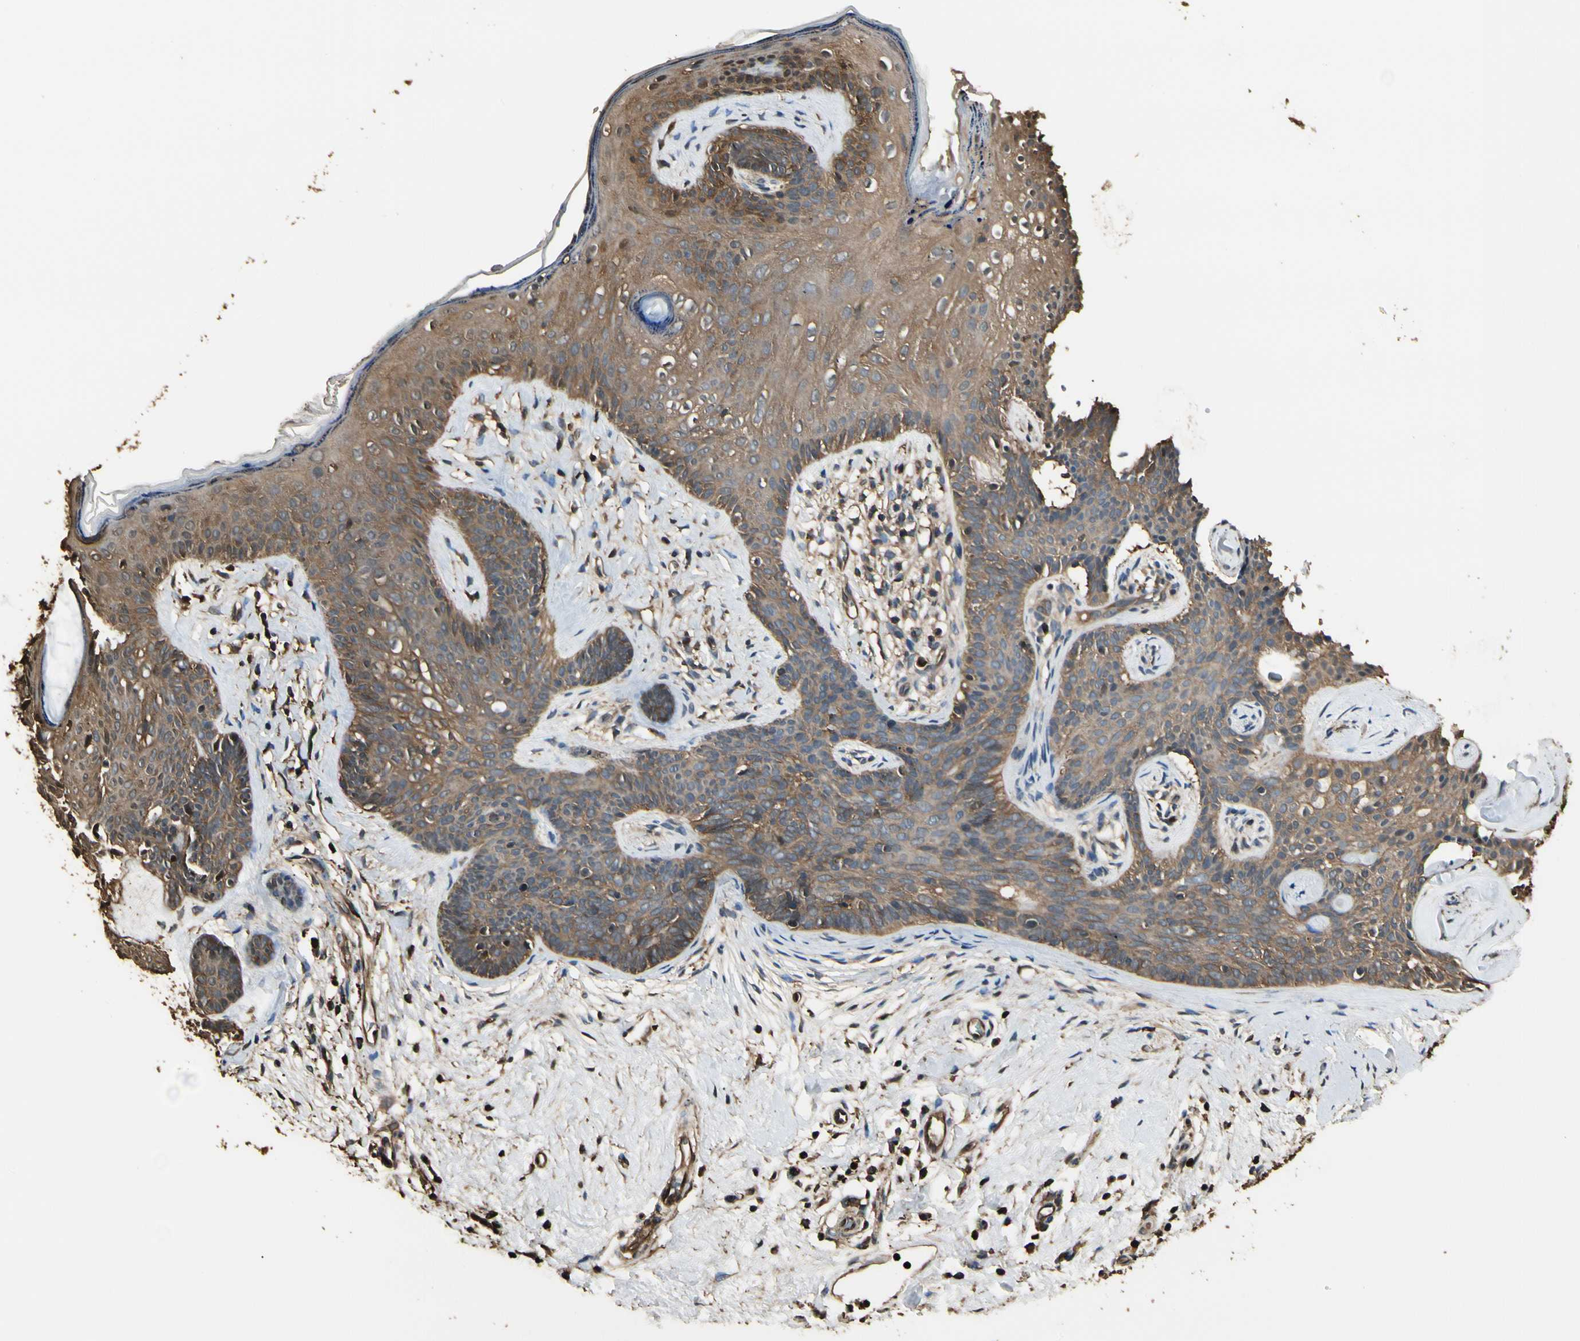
{"staining": {"intensity": "moderate", "quantity": ">75%", "location": "cytoplasmic/membranous"}, "tissue": "skin cancer", "cell_type": "Tumor cells", "image_type": "cancer", "snomed": [{"axis": "morphology", "description": "Developmental malformation"}, {"axis": "morphology", "description": "Basal cell carcinoma"}, {"axis": "topography", "description": "Skin"}], "caption": "Protein positivity by immunohistochemistry (IHC) displays moderate cytoplasmic/membranous staining in approximately >75% of tumor cells in basal cell carcinoma (skin). The staining was performed using DAB (3,3'-diaminobenzidine) to visualize the protein expression in brown, while the nuclei were stained in blue with hematoxylin (Magnification: 20x).", "gene": "YWHAE", "patient": {"sex": "female", "age": 62}}